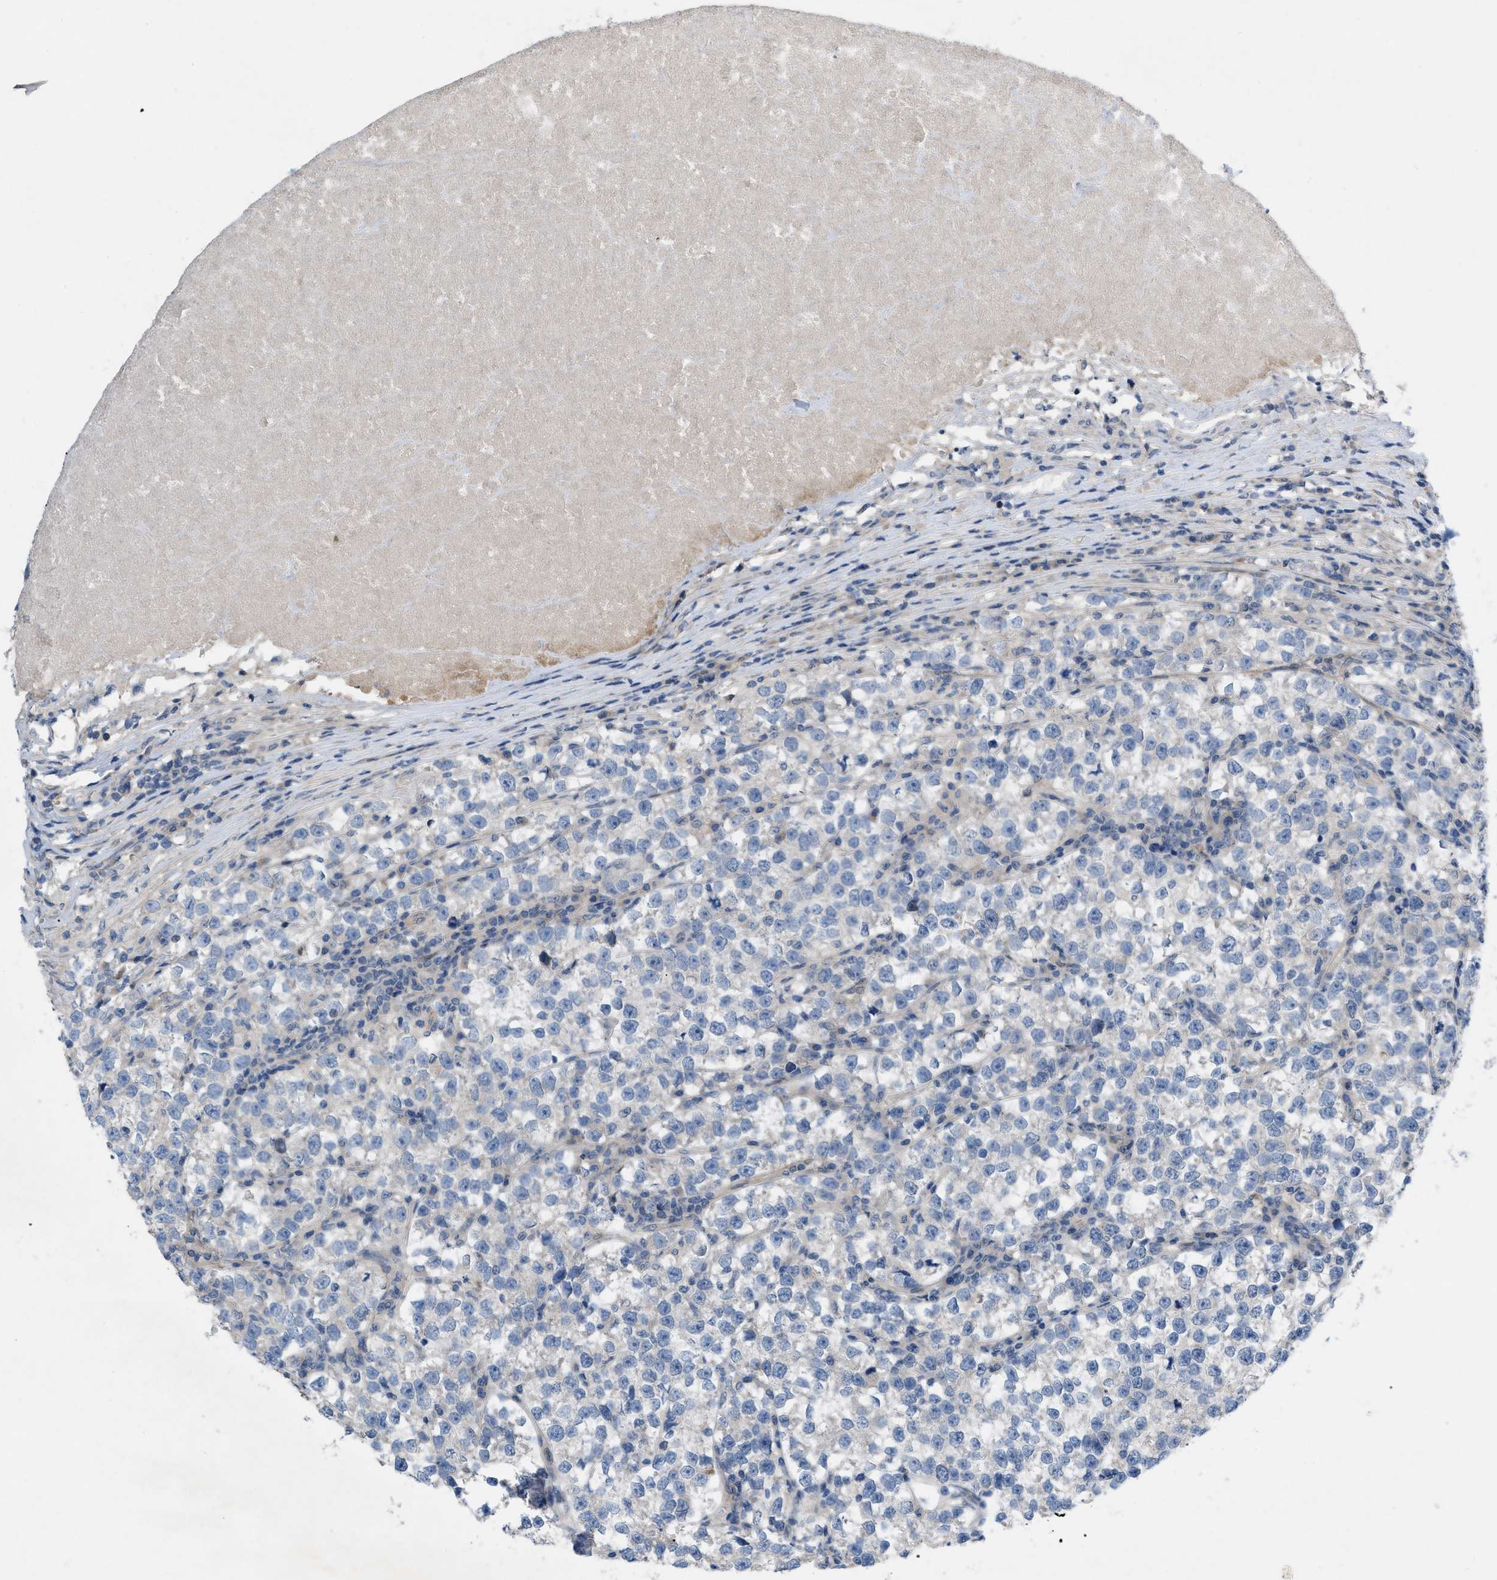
{"staining": {"intensity": "negative", "quantity": "none", "location": "none"}, "tissue": "testis cancer", "cell_type": "Tumor cells", "image_type": "cancer", "snomed": [{"axis": "morphology", "description": "Normal tissue, NOS"}, {"axis": "morphology", "description": "Seminoma, NOS"}, {"axis": "topography", "description": "Testis"}], "caption": "This is an immunohistochemistry histopathology image of human testis cancer. There is no expression in tumor cells.", "gene": "NDEL1", "patient": {"sex": "male", "age": 43}}